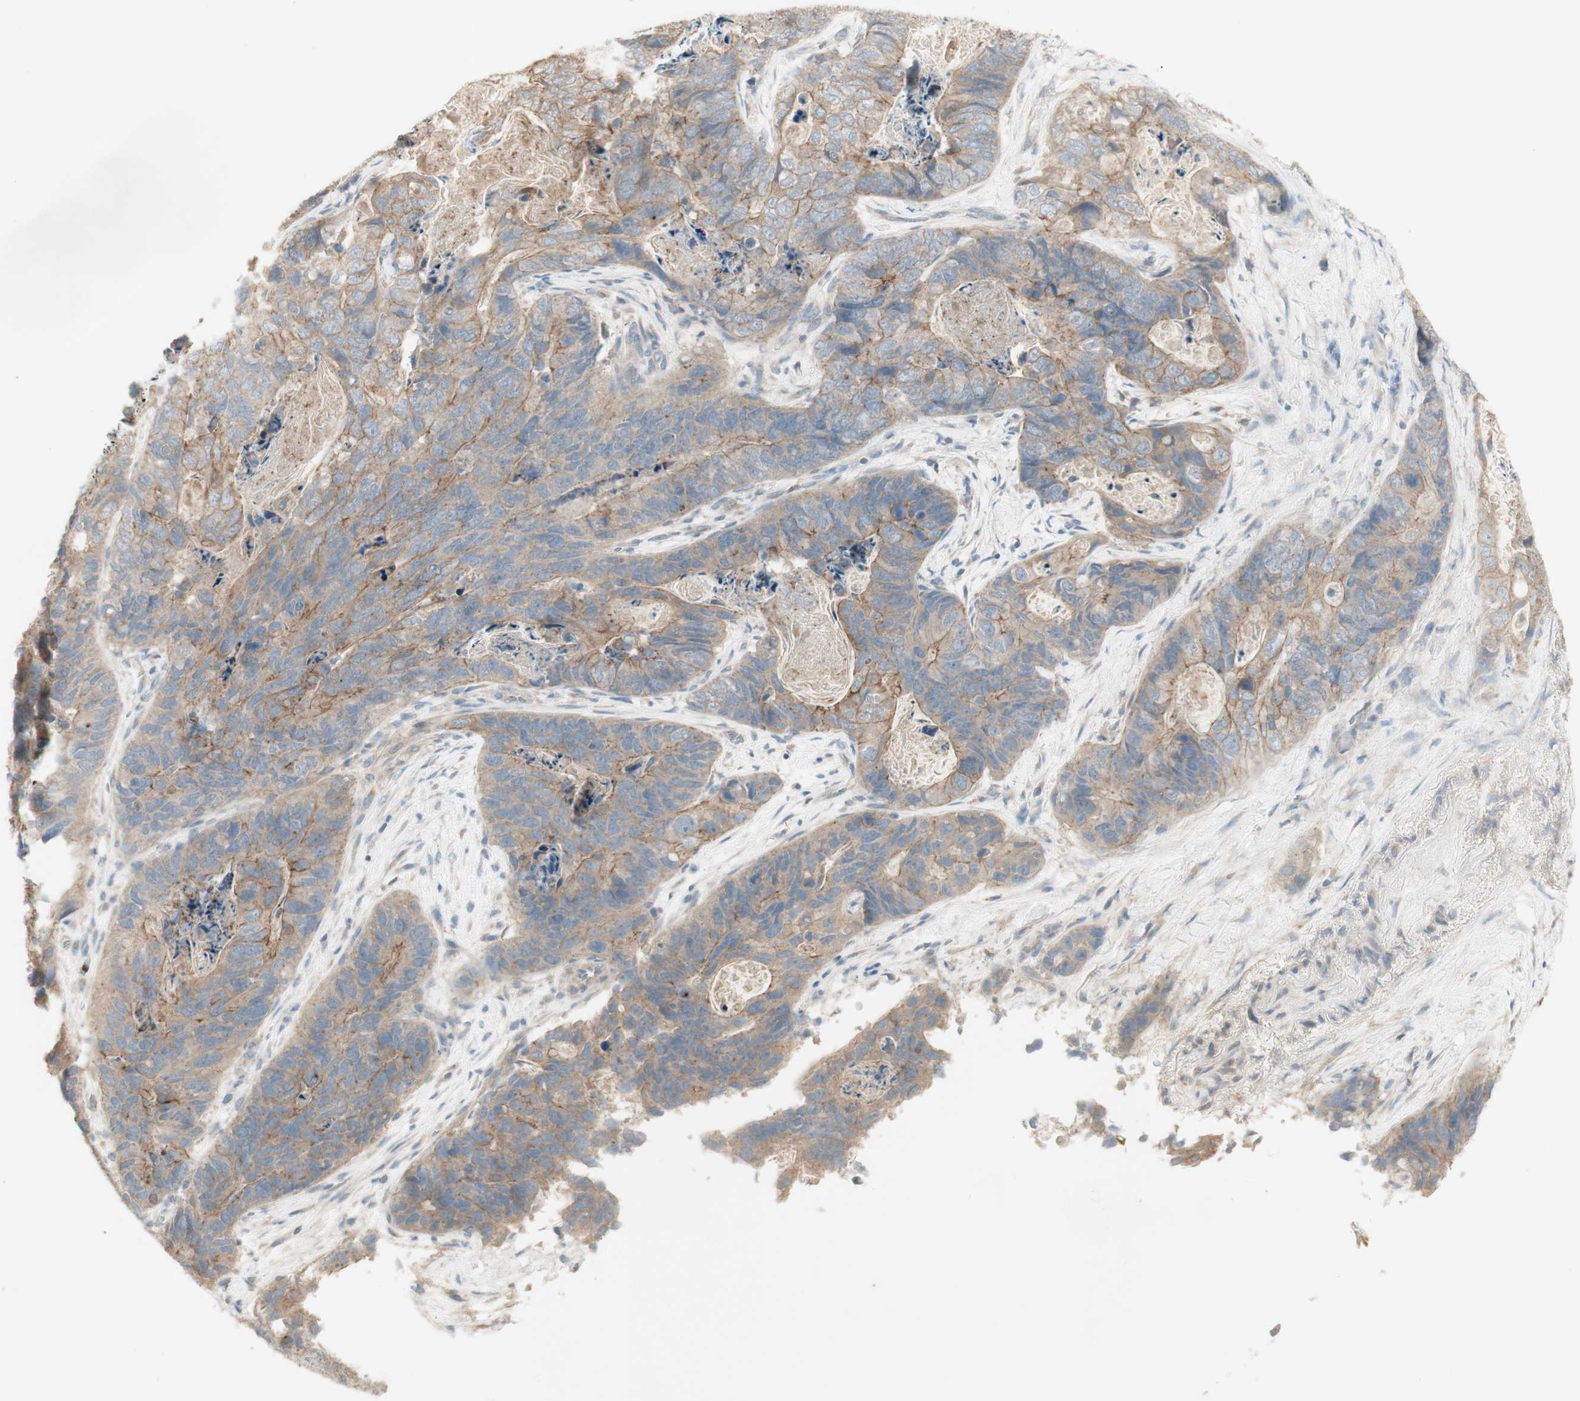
{"staining": {"intensity": "weak", "quantity": ">75%", "location": "cytoplasmic/membranous"}, "tissue": "stomach cancer", "cell_type": "Tumor cells", "image_type": "cancer", "snomed": [{"axis": "morphology", "description": "Adenocarcinoma, NOS"}, {"axis": "topography", "description": "Stomach"}], "caption": "A brown stain highlights weak cytoplasmic/membranous staining of a protein in stomach adenocarcinoma tumor cells.", "gene": "PTGER4", "patient": {"sex": "female", "age": 89}}